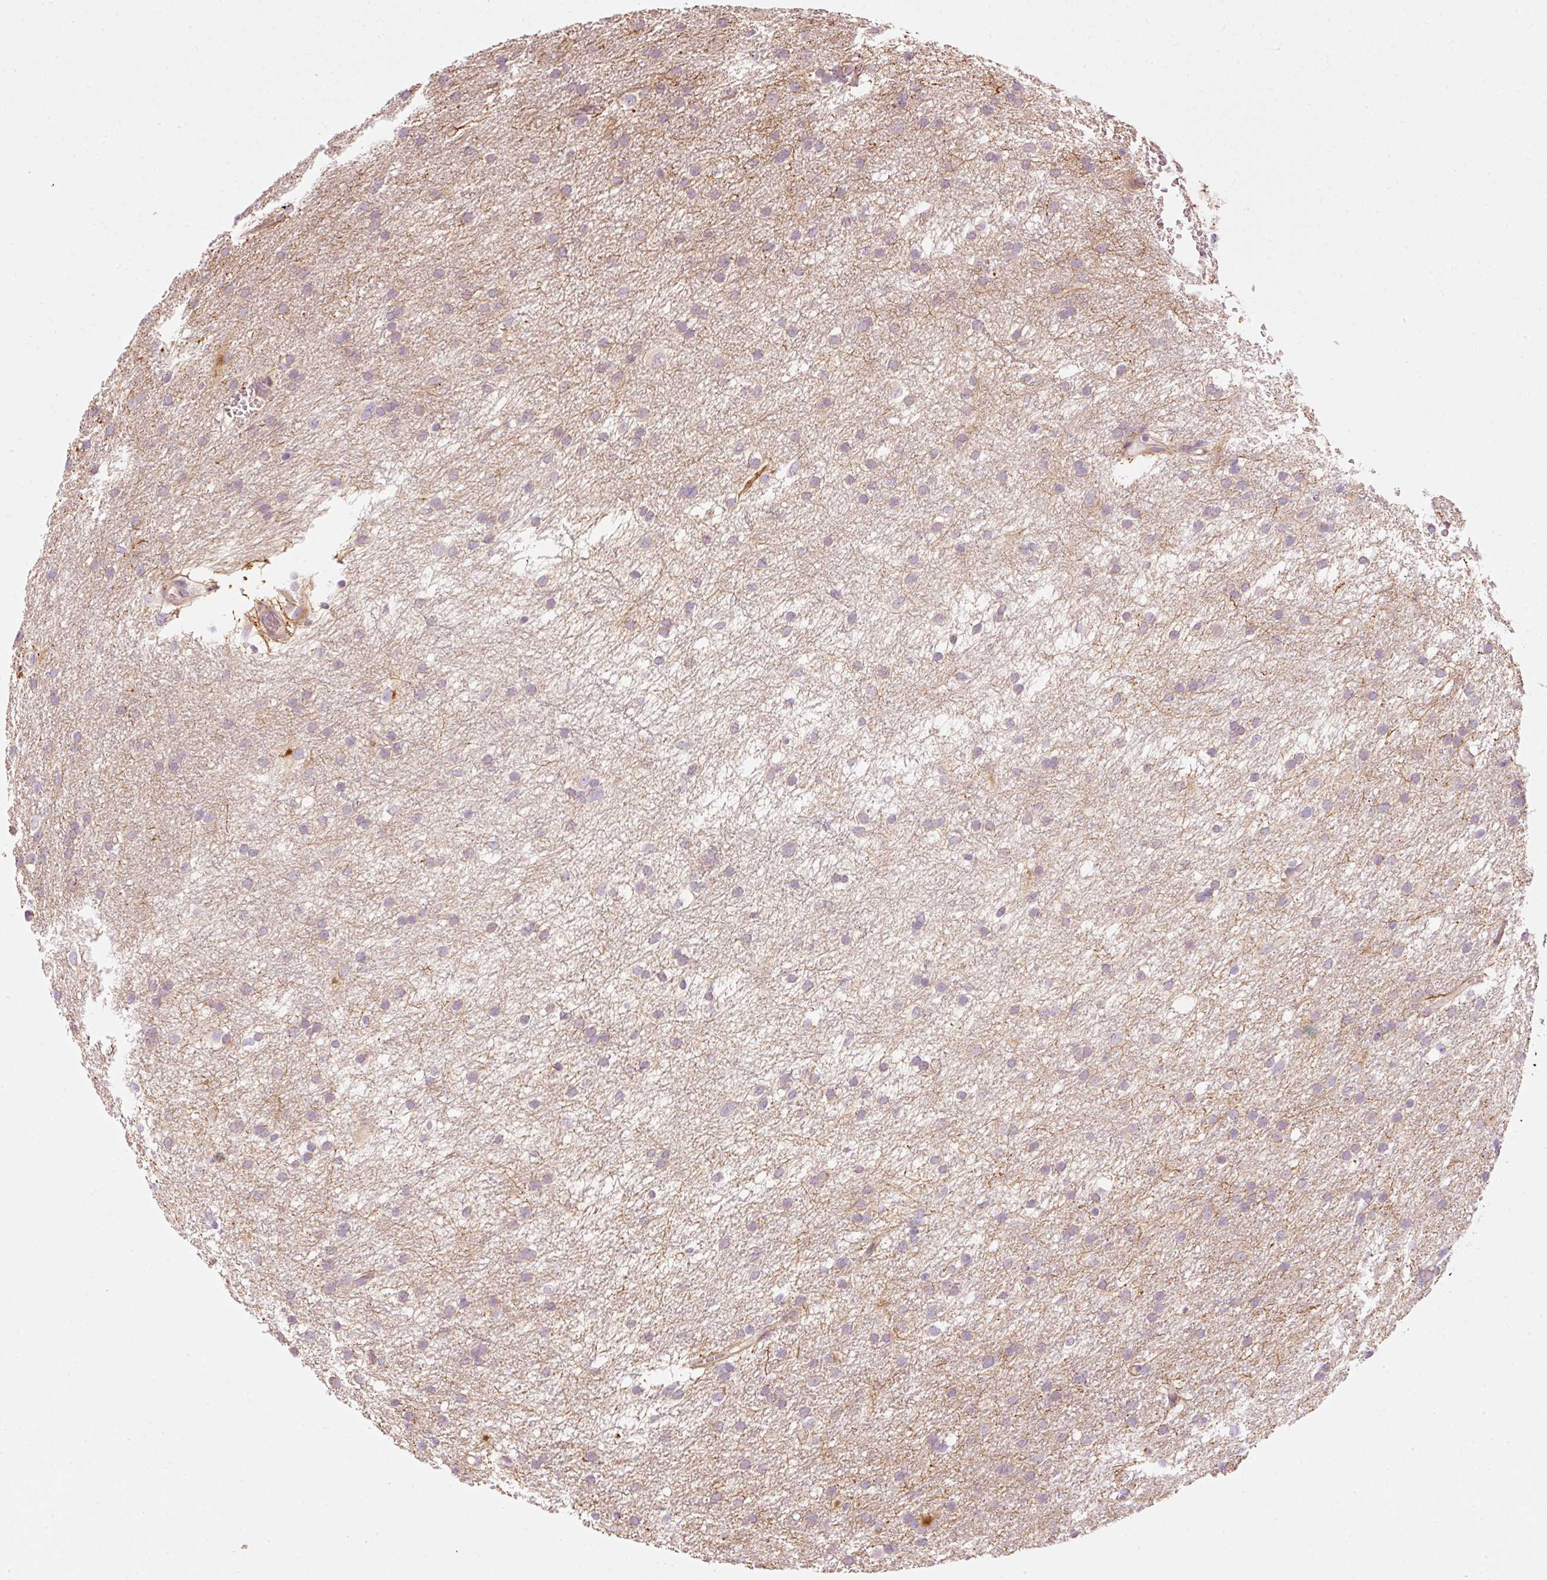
{"staining": {"intensity": "weak", "quantity": "25%-75%", "location": "cytoplasmic/membranous"}, "tissue": "glioma", "cell_type": "Tumor cells", "image_type": "cancer", "snomed": [{"axis": "morphology", "description": "Glioma, malignant, High grade"}, {"axis": "topography", "description": "Cerebral cortex"}], "caption": "This photomicrograph demonstrates immunohistochemistry (IHC) staining of human malignant glioma (high-grade), with low weak cytoplasmic/membranous expression in approximately 25%-75% of tumor cells.", "gene": "MAP10", "patient": {"sex": "female", "age": 36}}